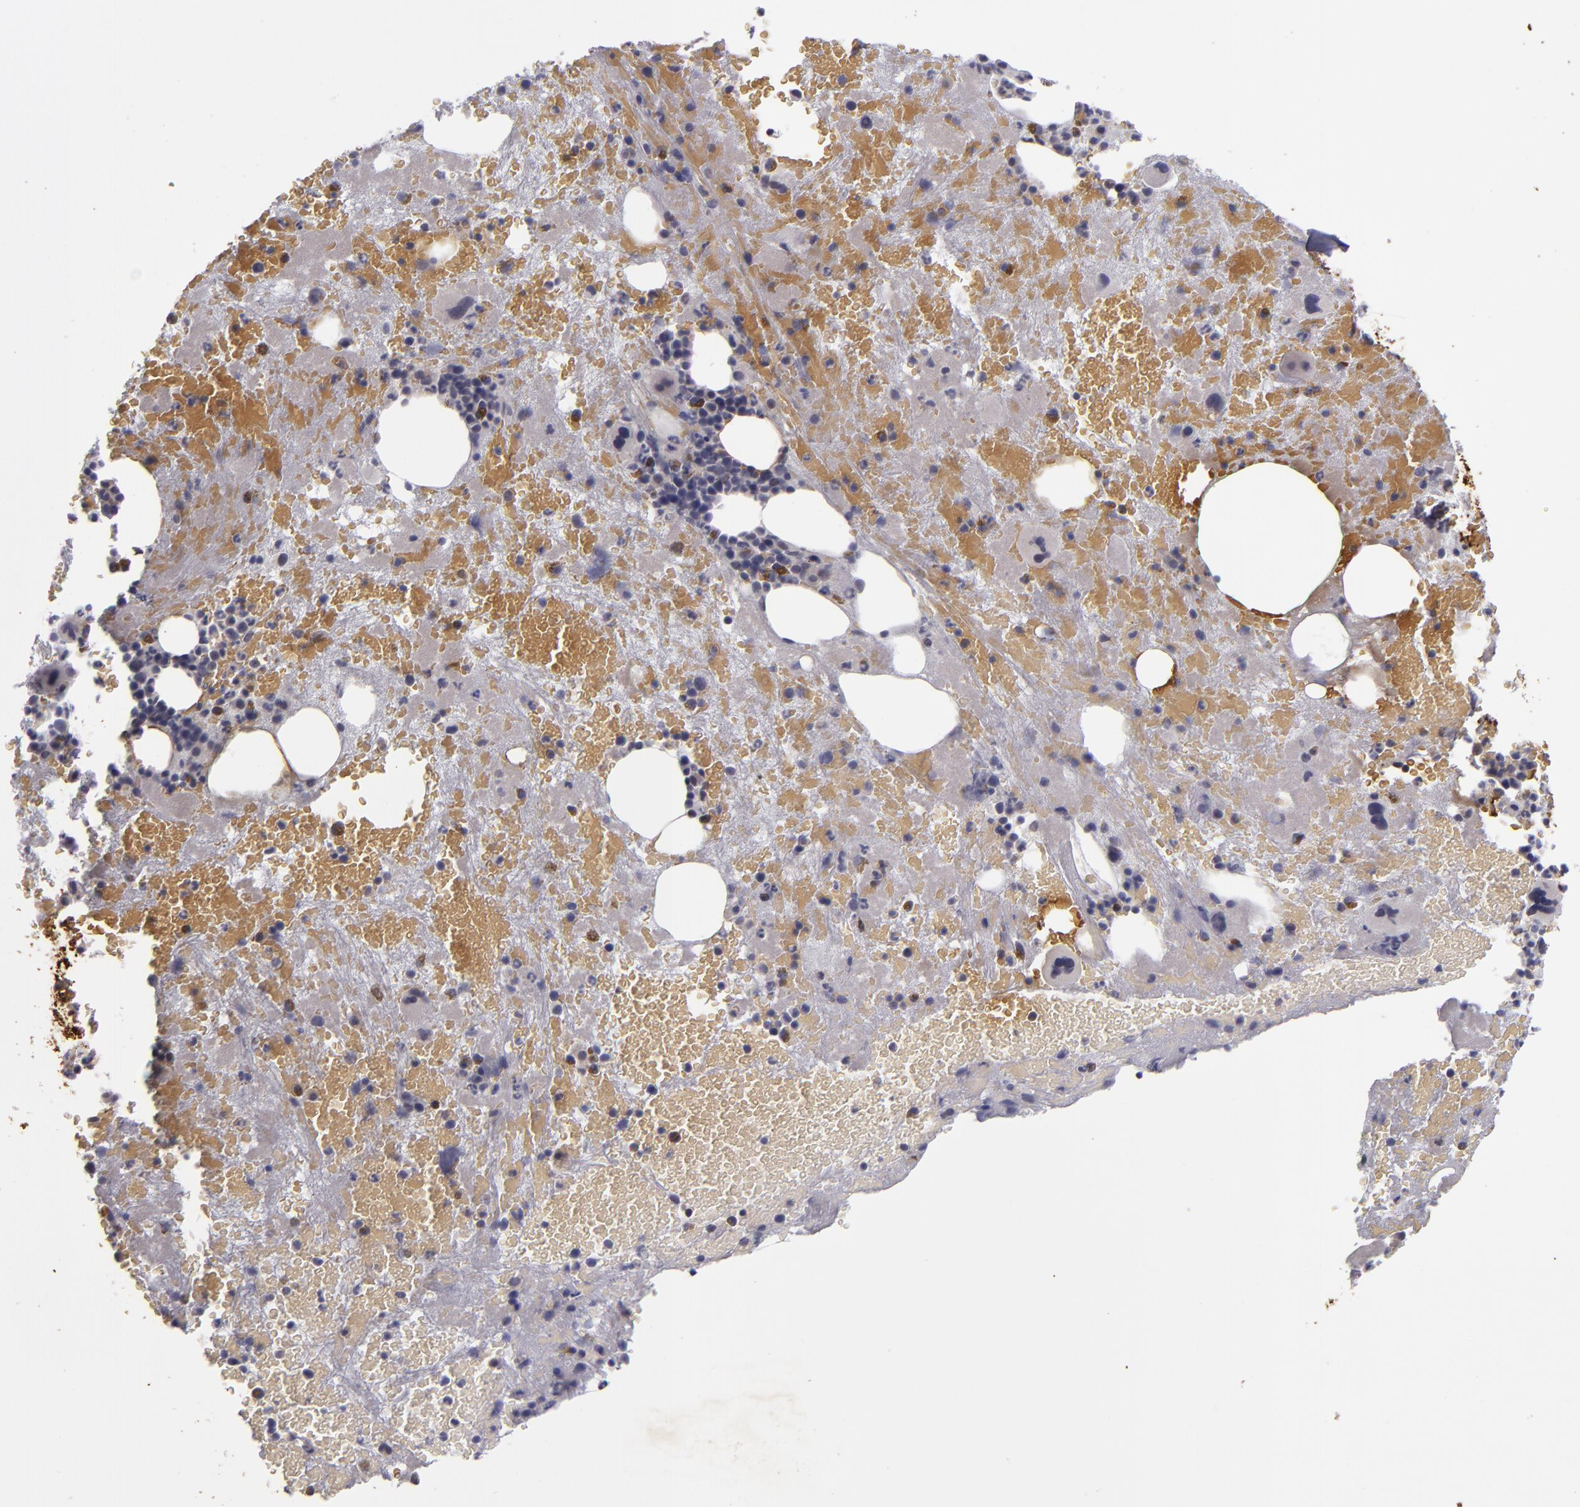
{"staining": {"intensity": "strong", "quantity": "<25%", "location": "cytoplasmic/membranous"}, "tissue": "bone marrow", "cell_type": "Hematopoietic cells", "image_type": "normal", "snomed": [{"axis": "morphology", "description": "Normal tissue, NOS"}, {"axis": "topography", "description": "Bone marrow"}], "caption": "Immunohistochemical staining of normal human bone marrow displays medium levels of strong cytoplasmic/membranous staining in about <25% of hematopoietic cells.", "gene": "SNCB", "patient": {"sex": "male", "age": 76}}